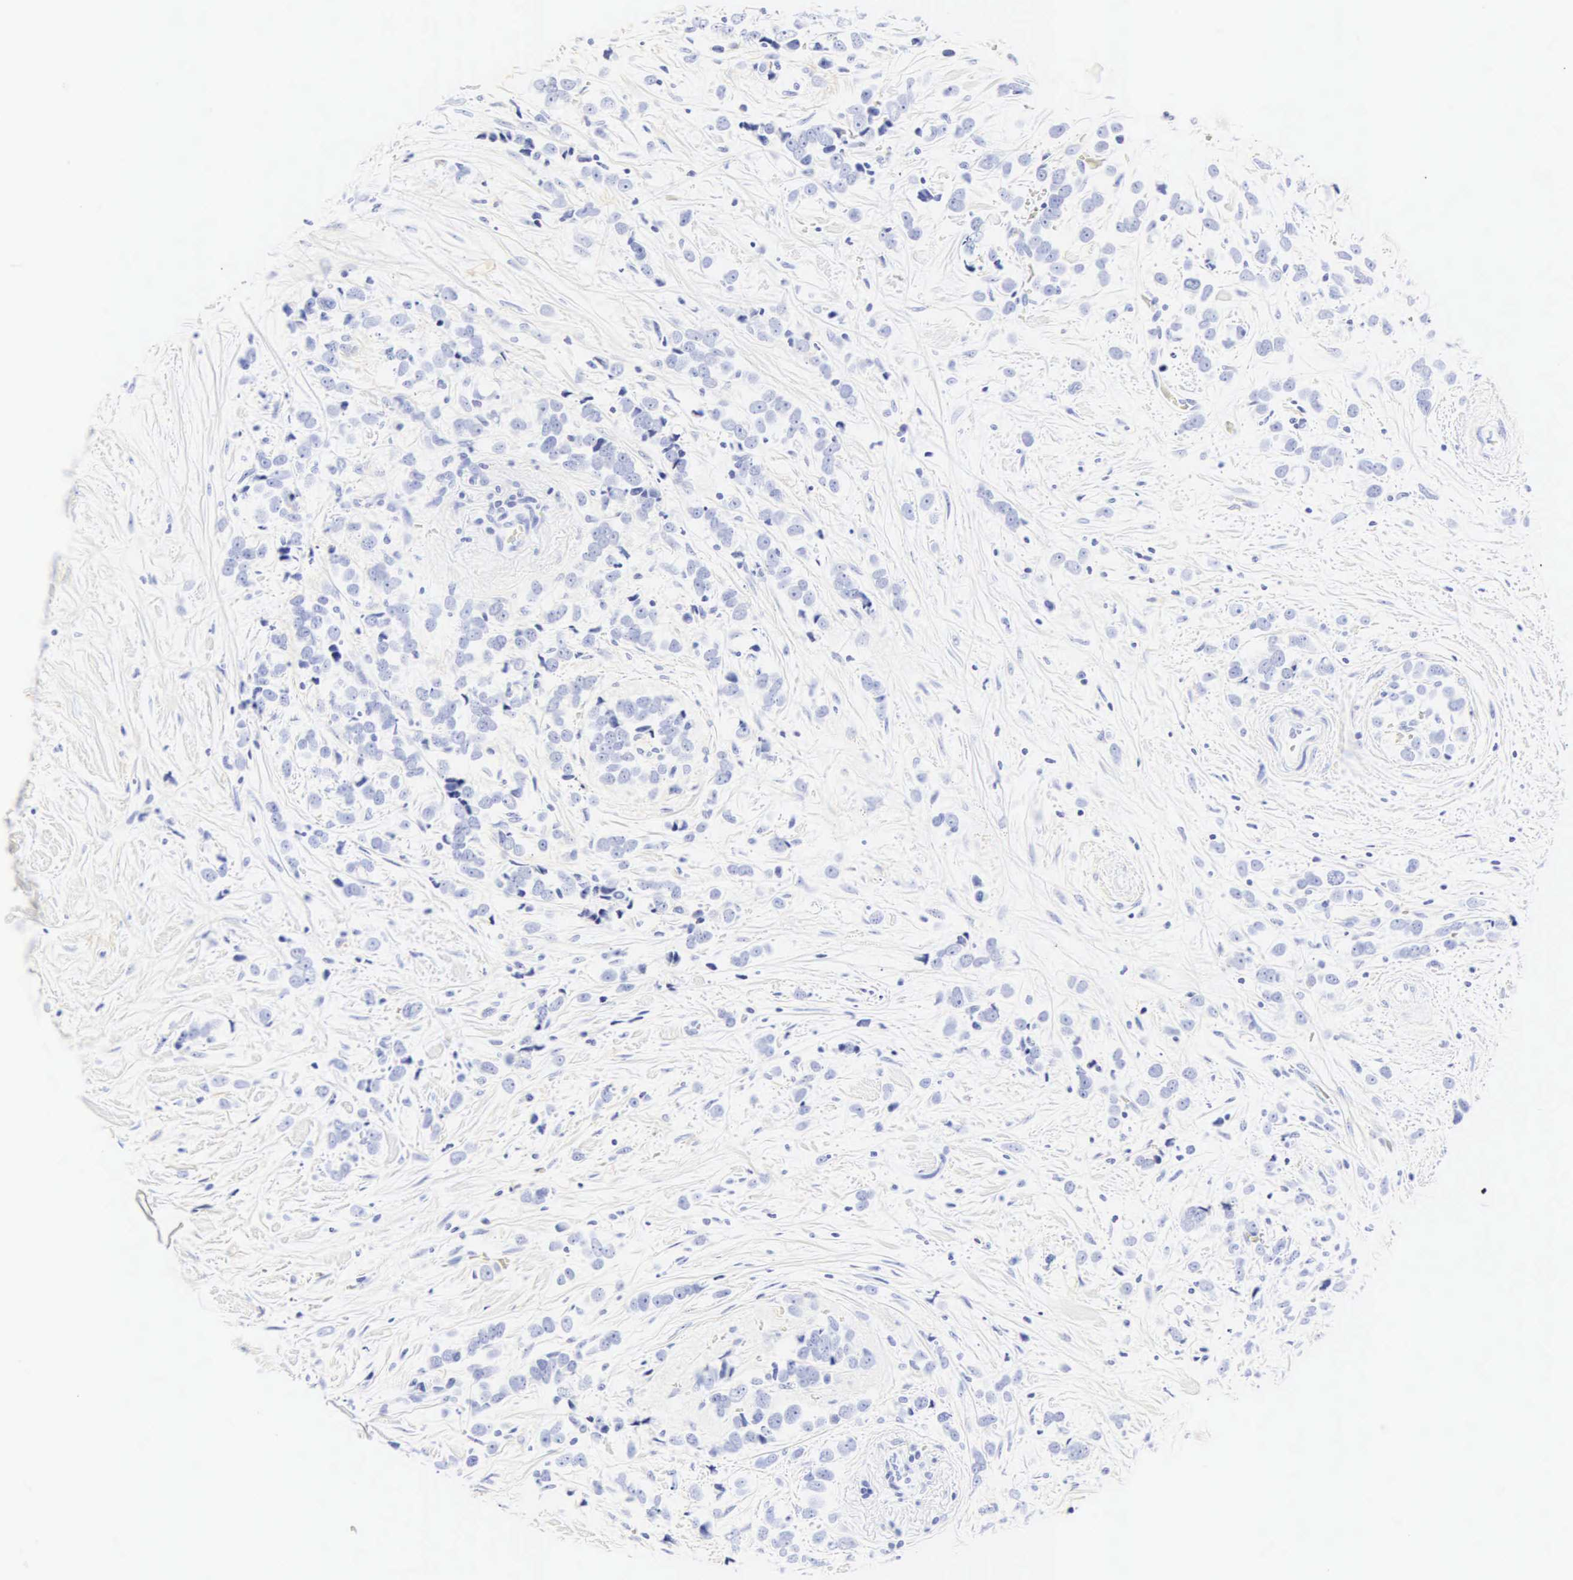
{"staining": {"intensity": "negative", "quantity": "none", "location": "none"}, "tissue": "breast cancer", "cell_type": "Tumor cells", "image_type": "cancer", "snomed": [{"axis": "morphology", "description": "Lobular carcinoma"}, {"axis": "topography", "description": "Breast"}], "caption": "The immunohistochemistry (IHC) histopathology image has no significant staining in tumor cells of breast lobular carcinoma tissue.", "gene": "CGB3", "patient": {"sex": "female", "age": 57}}